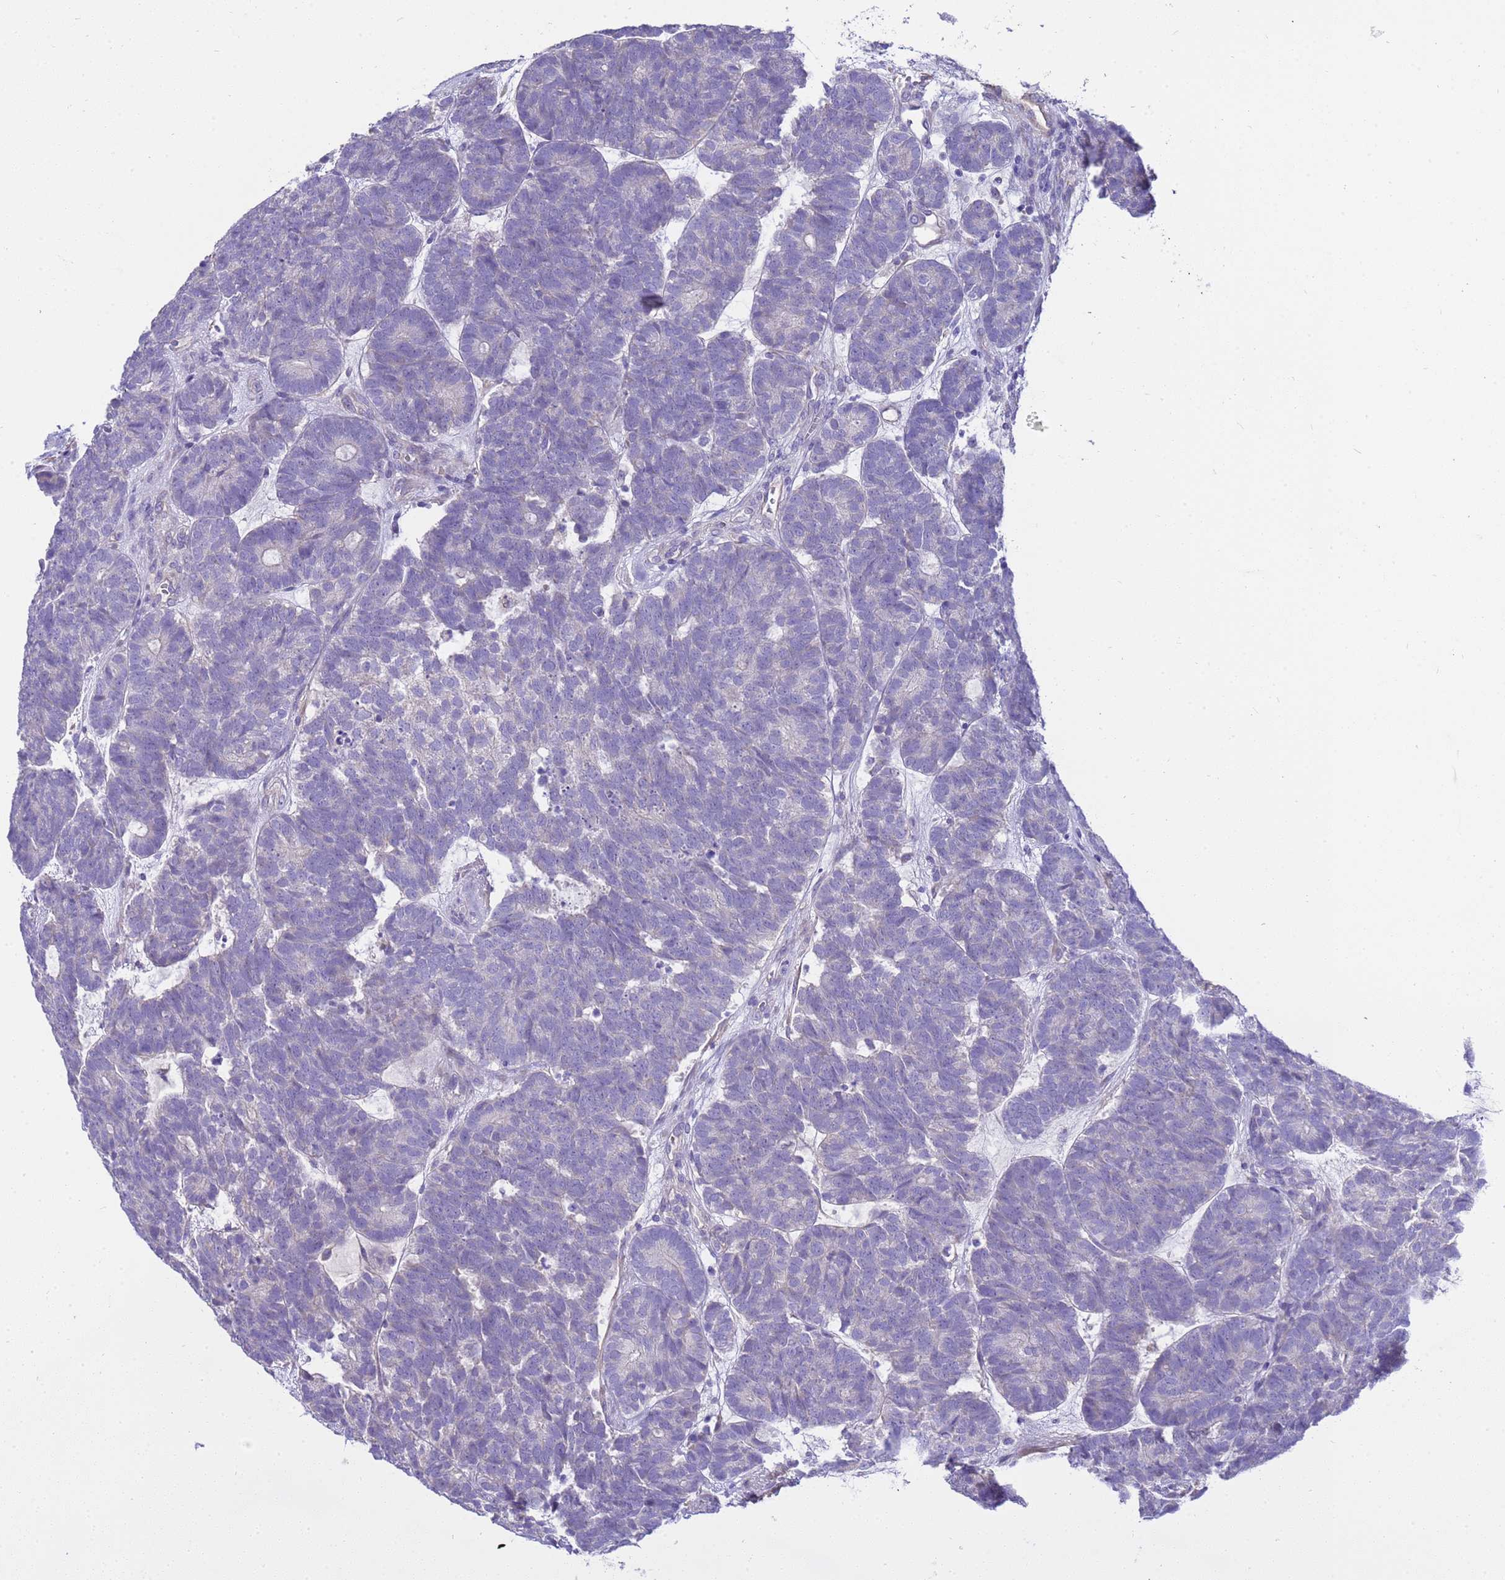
{"staining": {"intensity": "negative", "quantity": "none", "location": "none"}, "tissue": "head and neck cancer", "cell_type": "Tumor cells", "image_type": "cancer", "snomed": [{"axis": "morphology", "description": "Adenocarcinoma, NOS"}, {"axis": "topography", "description": "Head-Neck"}], "caption": "This is an immunohistochemistry photomicrograph of head and neck cancer (adenocarcinoma). There is no positivity in tumor cells.", "gene": "RIPPLY2", "patient": {"sex": "female", "age": 81}}